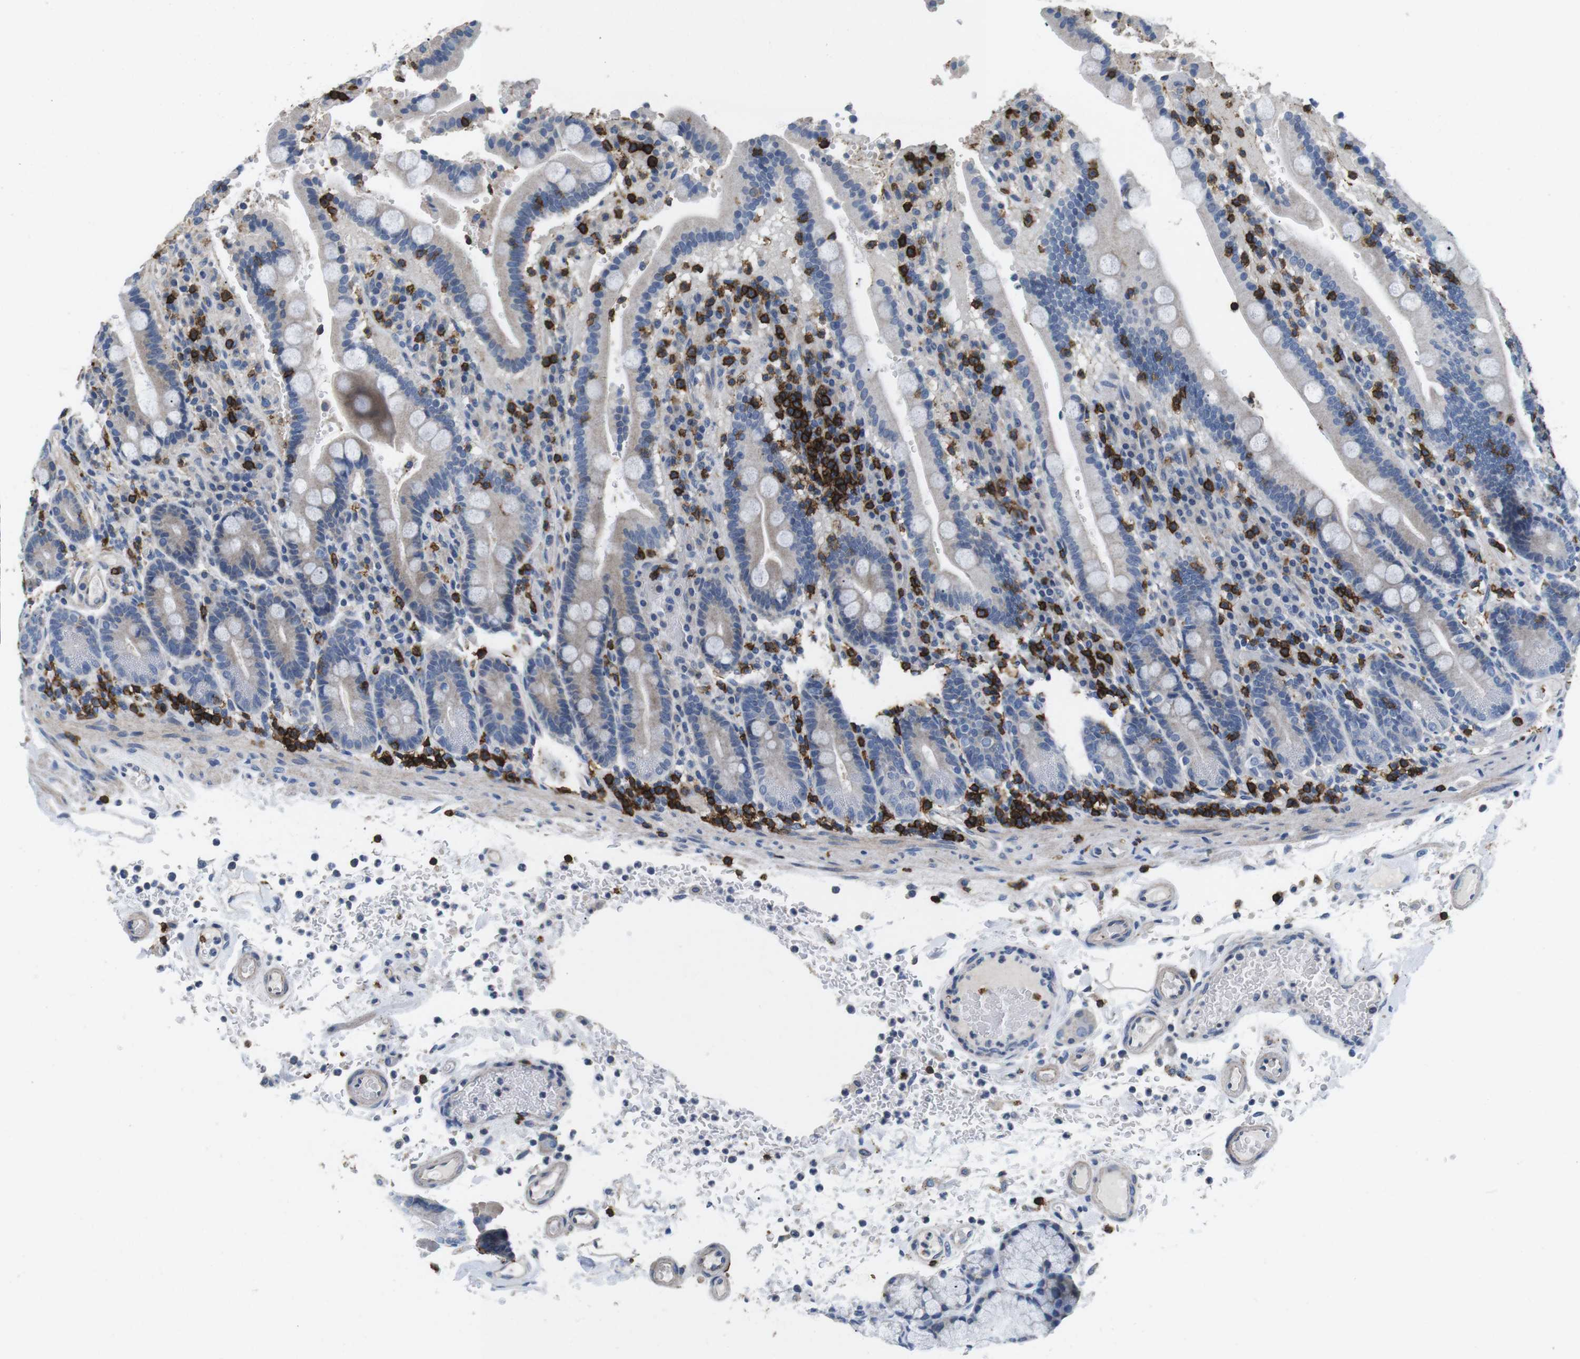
{"staining": {"intensity": "negative", "quantity": "none", "location": "none"}, "tissue": "duodenum", "cell_type": "Glandular cells", "image_type": "normal", "snomed": [{"axis": "morphology", "description": "Normal tissue, NOS"}, {"axis": "topography", "description": "Small intestine, NOS"}], "caption": "This photomicrograph is of unremarkable duodenum stained with immunohistochemistry to label a protein in brown with the nuclei are counter-stained blue. There is no staining in glandular cells. Nuclei are stained in blue.", "gene": "CD6", "patient": {"sex": "female", "age": 71}}